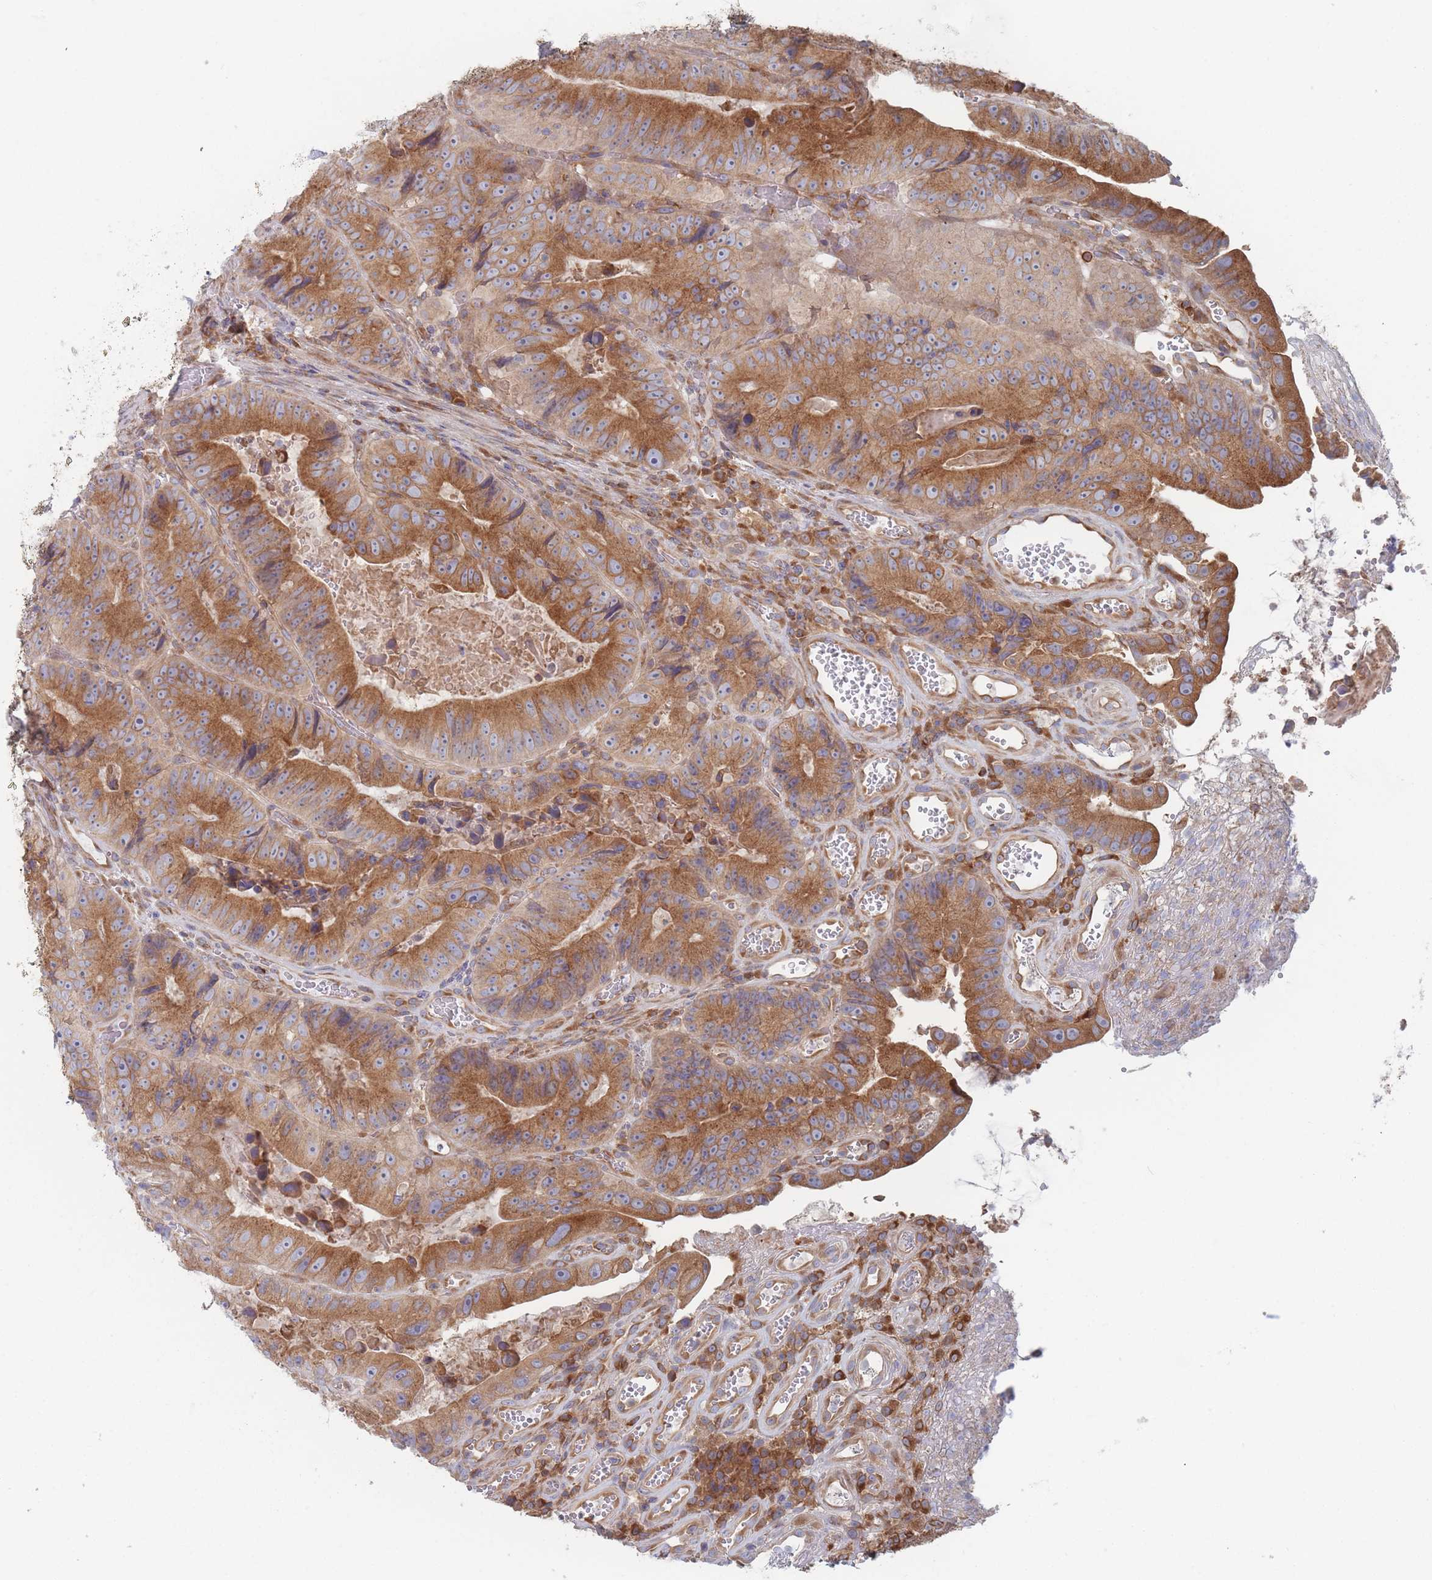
{"staining": {"intensity": "strong", "quantity": ">75%", "location": "cytoplasmic/membranous"}, "tissue": "colorectal cancer", "cell_type": "Tumor cells", "image_type": "cancer", "snomed": [{"axis": "morphology", "description": "Adenocarcinoma, NOS"}, {"axis": "topography", "description": "Colon"}], "caption": "Colorectal adenocarcinoma stained with a protein marker shows strong staining in tumor cells.", "gene": "KDSR", "patient": {"sex": "female", "age": 86}}